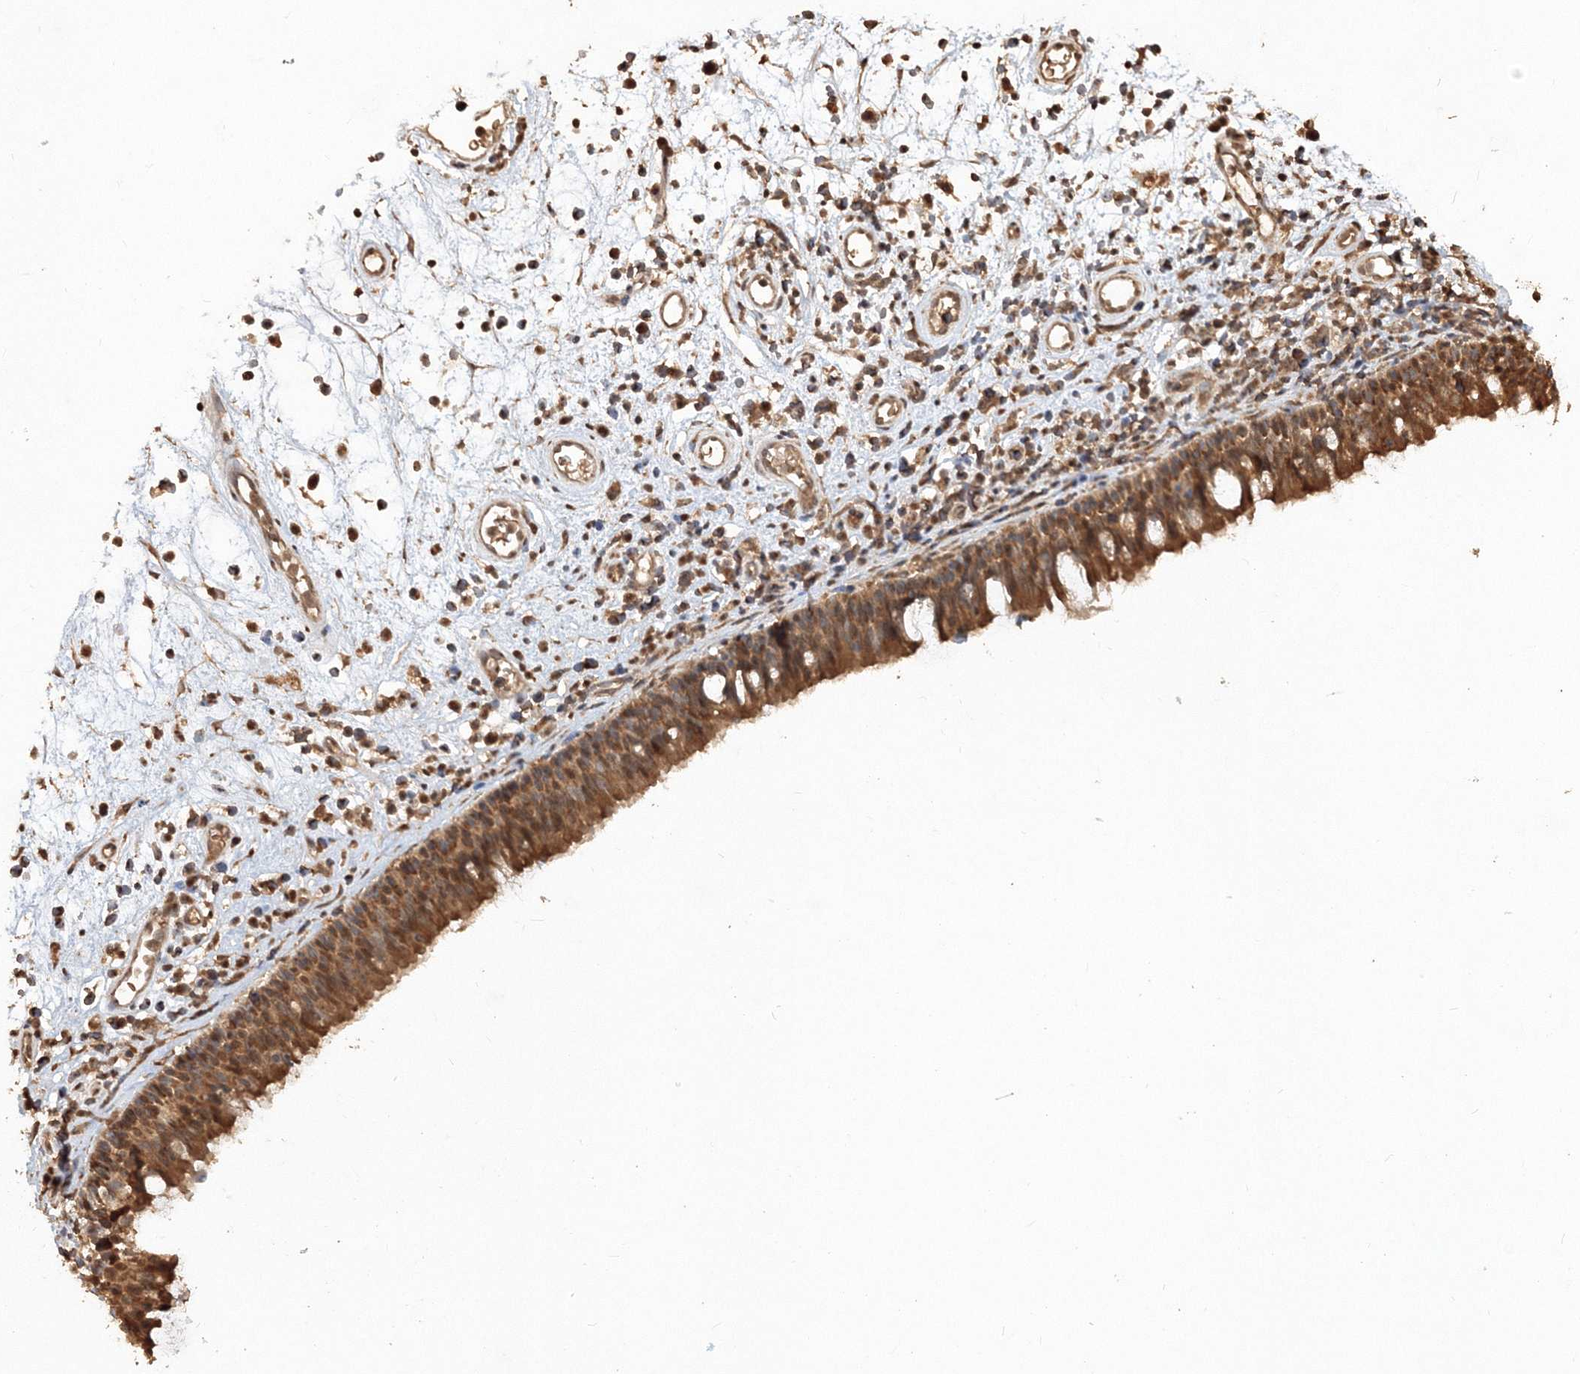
{"staining": {"intensity": "moderate", "quantity": ">75%", "location": "cytoplasmic/membranous"}, "tissue": "nasopharynx", "cell_type": "Respiratory epithelial cells", "image_type": "normal", "snomed": [{"axis": "morphology", "description": "Normal tissue, NOS"}, {"axis": "morphology", "description": "Inflammation, NOS"}, {"axis": "morphology", "description": "Malignant melanoma, Metastatic site"}, {"axis": "topography", "description": "Nasopharynx"}], "caption": "Immunohistochemistry photomicrograph of unremarkable nasopharynx: nasopharynx stained using immunohistochemistry (IHC) demonstrates medium levels of moderate protein expression localized specifically in the cytoplasmic/membranous of respiratory epithelial cells, appearing as a cytoplasmic/membranous brown color.", "gene": "CCDC122", "patient": {"sex": "male", "age": 70}}